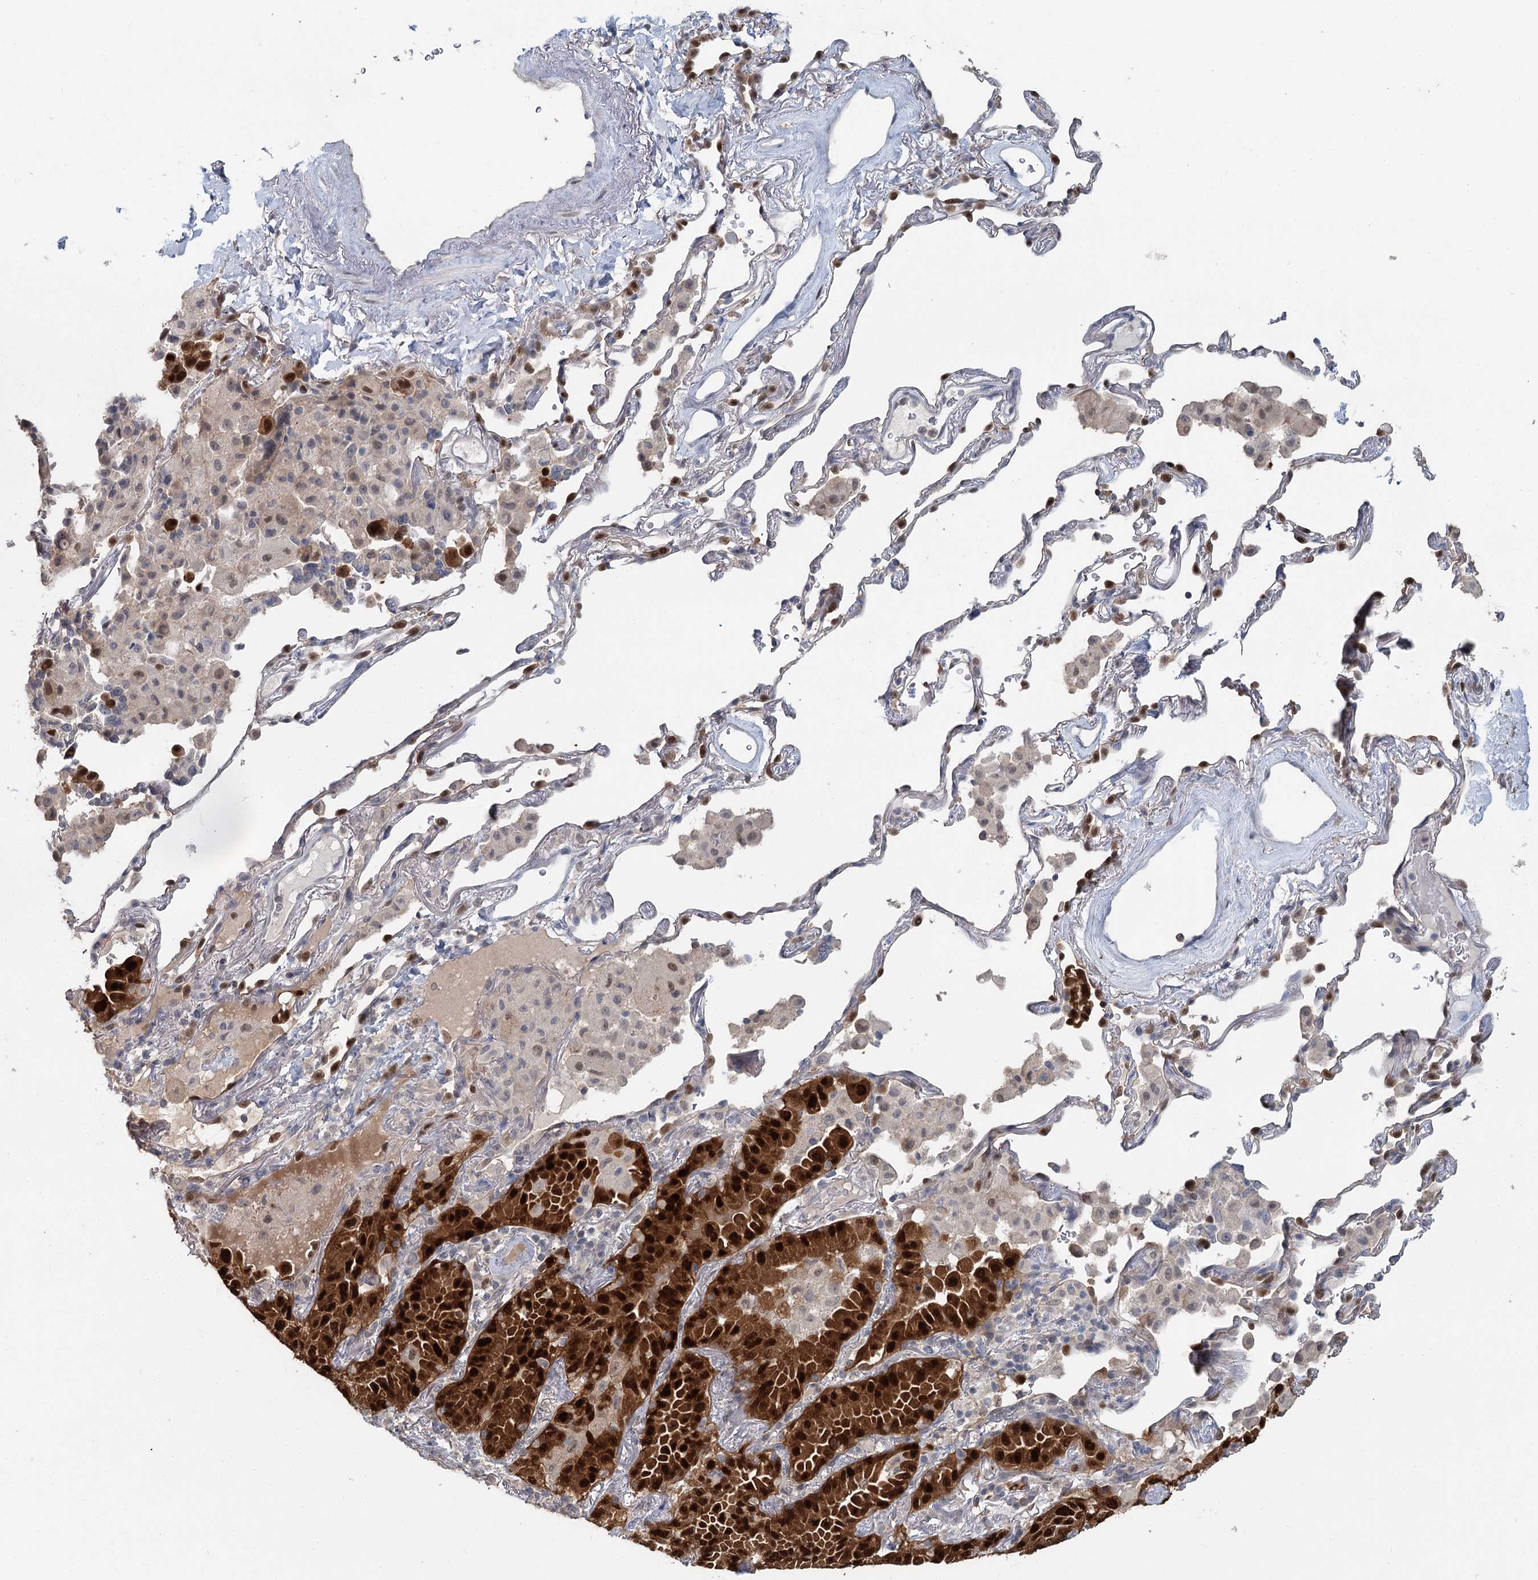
{"staining": {"intensity": "strong", "quantity": ">75%", "location": "cytoplasmic/membranous,nuclear"}, "tissue": "lung cancer", "cell_type": "Tumor cells", "image_type": "cancer", "snomed": [{"axis": "morphology", "description": "Adenocarcinoma, NOS"}, {"axis": "topography", "description": "Lung"}], "caption": "Protein analysis of lung adenocarcinoma tissue demonstrates strong cytoplasmic/membranous and nuclear staining in approximately >75% of tumor cells.", "gene": "ADK", "patient": {"sex": "female", "age": 69}}